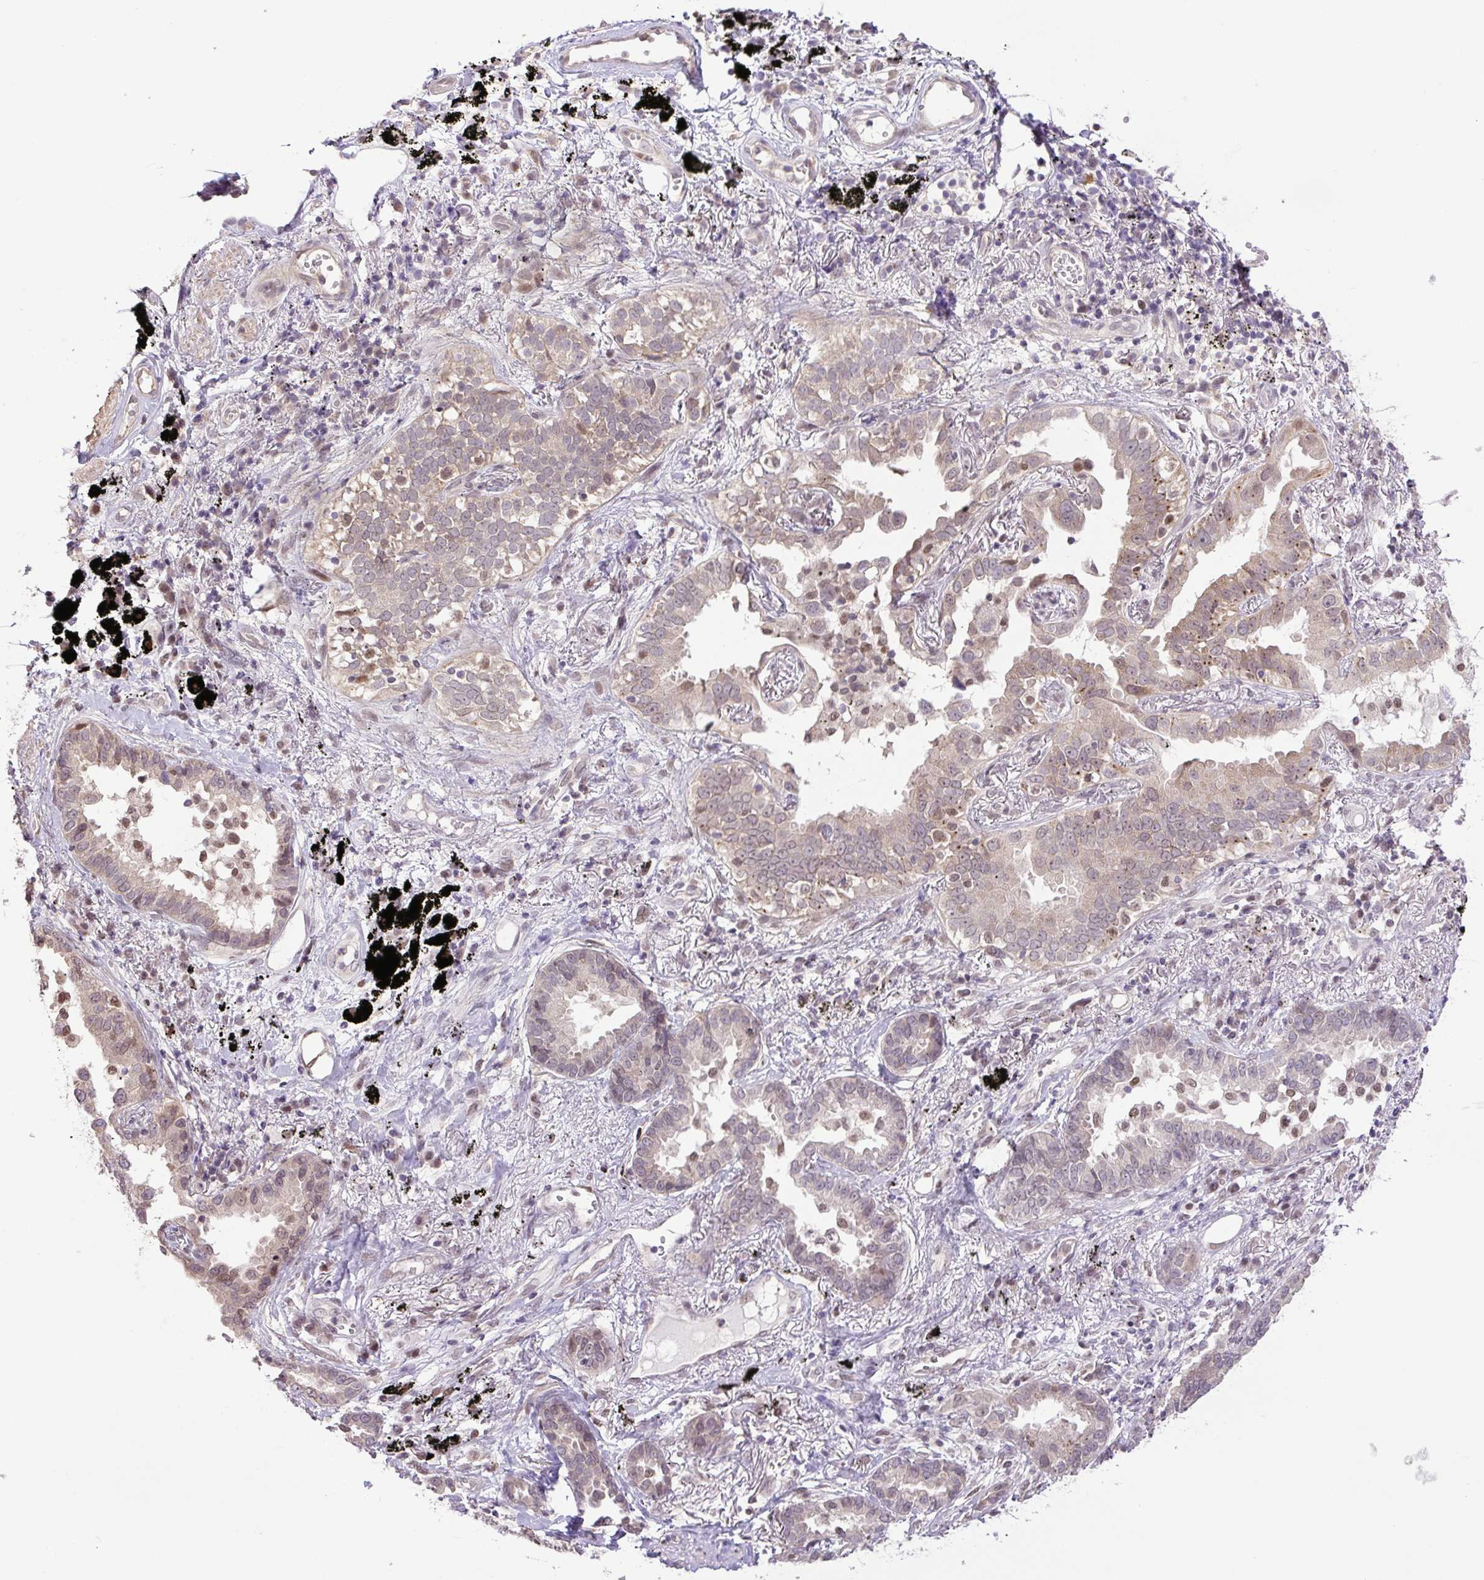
{"staining": {"intensity": "moderate", "quantity": "<25%", "location": "nuclear"}, "tissue": "lung cancer", "cell_type": "Tumor cells", "image_type": "cancer", "snomed": [{"axis": "morphology", "description": "Adenocarcinoma, NOS"}, {"axis": "topography", "description": "Lung"}], "caption": "High-magnification brightfield microscopy of lung cancer stained with DAB (brown) and counterstained with hematoxylin (blue). tumor cells exhibit moderate nuclear positivity is appreciated in approximately<25% of cells. (DAB IHC with brightfield microscopy, high magnification).", "gene": "KPNA1", "patient": {"sex": "male", "age": 67}}